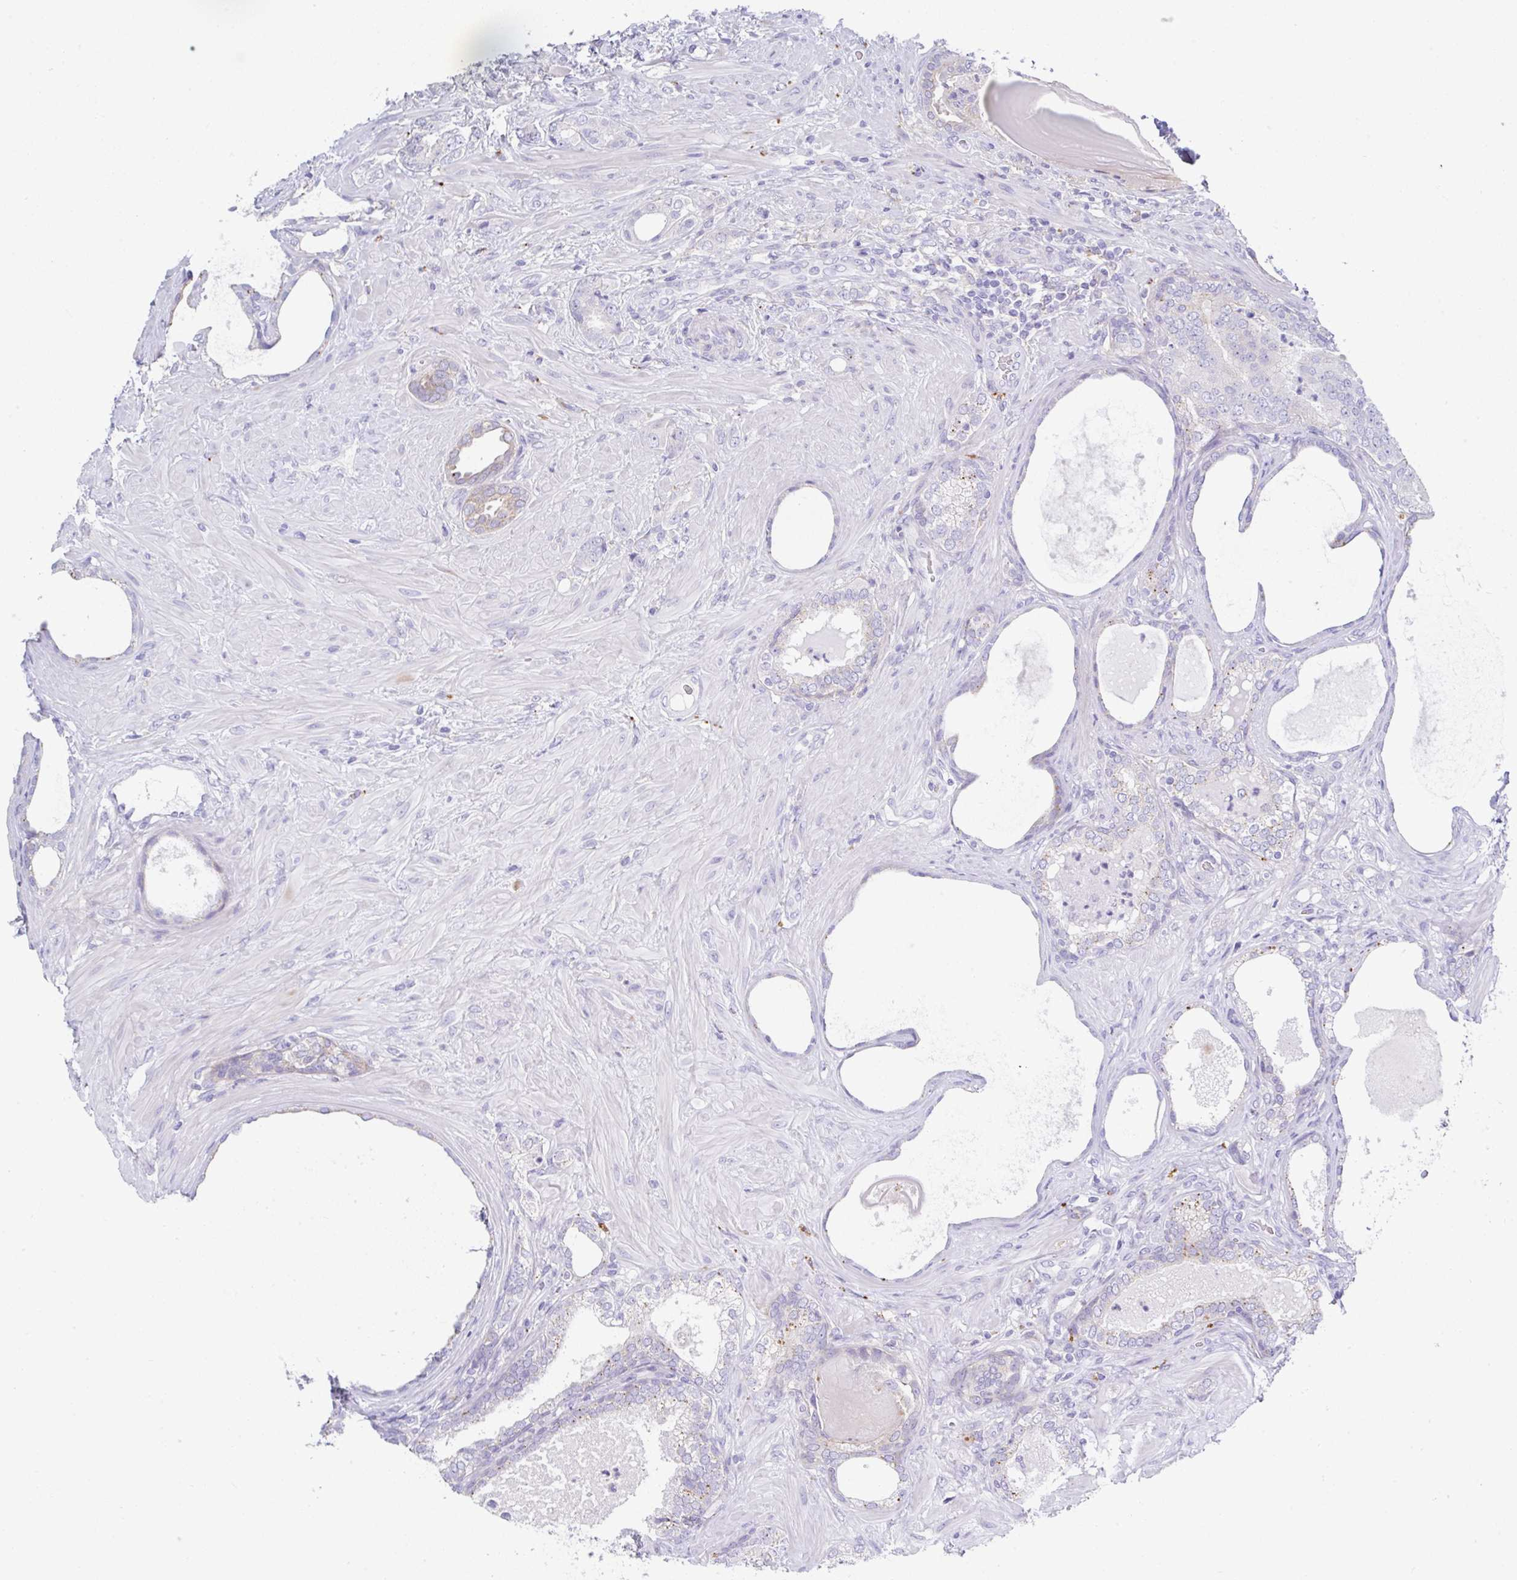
{"staining": {"intensity": "weak", "quantity": "<25%", "location": "cytoplasmic/membranous"}, "tissue": "prostate cancer", "cell_type": "Tumor cells", "image_type": "cancer", "snomed": [{"axis": "morphology", "description": "Adenocarcinoma, High grade"}, {"axis": "topography", "description": "Prostate"}], "caption": "Tumor cells are negative for brown protein staining in prostate cancer (adenocarcinoma (high-grade)). (Immunohistochemistry (ihc), brightfield microscopy, high magnification).", "gene": "ZNF33A", "patient": {"sex": "male", "age": 62}}